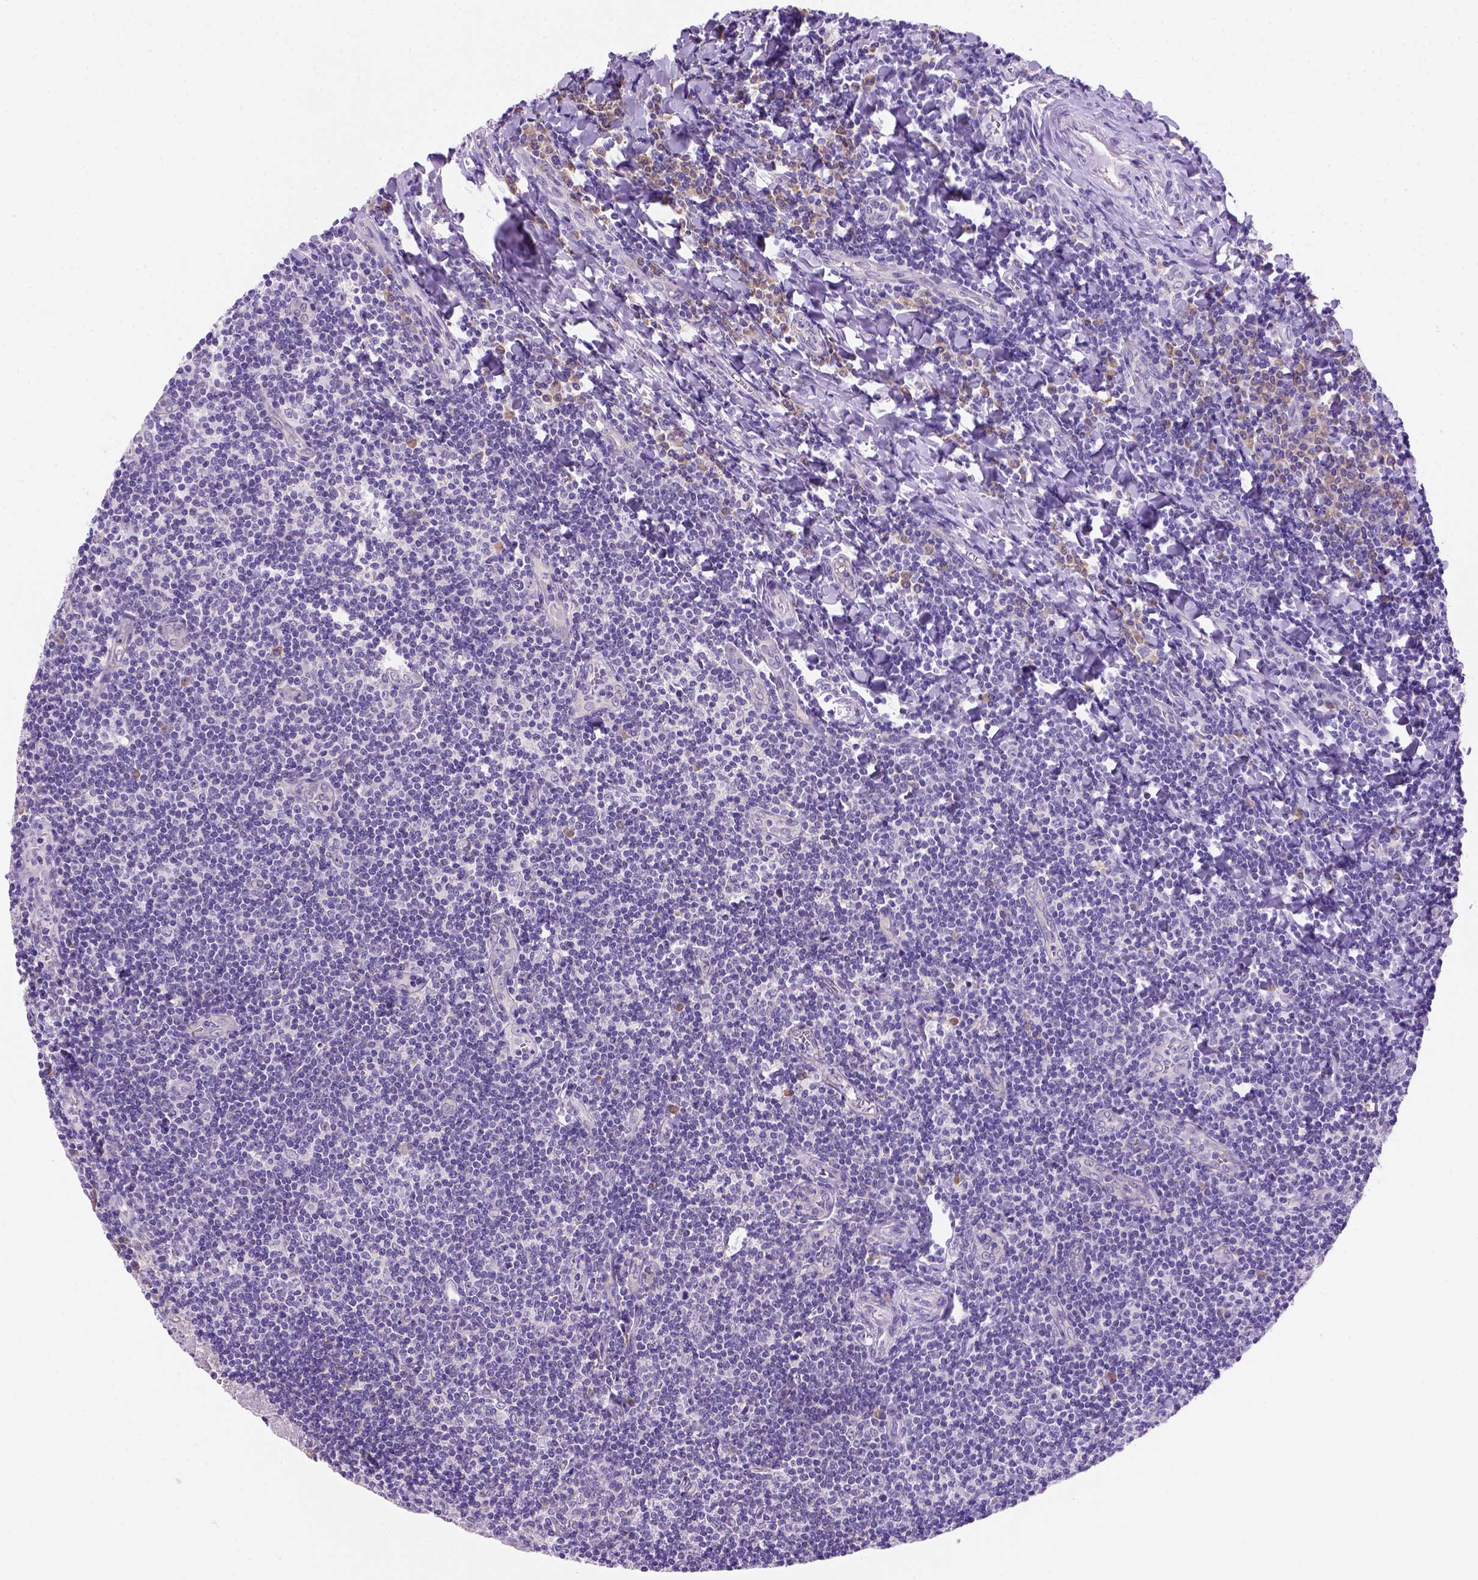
{"staining": {"intensity": "moderate", "quantity": "25%-75%", "location": "cytoplasmic/membranous"}, "tissue": "tonsil", "cell_type": "Germinal center cells", "image_type": "normal", "snomed": [{"axis": "morphology", "description": "Normal tissue, NOS"}, {"axis": "morphology", "description": "Inflammation, NOS"}, {"axis": "topography", "description": "Tonsil"}], "caption": "Protein staining by IHC exhibits moderate cytoplasmic/membranous expression in about 25%-75% of germinal center cells in unremarkable tonsil.", "gene": "FAM81B", "patient": {"sex": "female", "age": 31}}